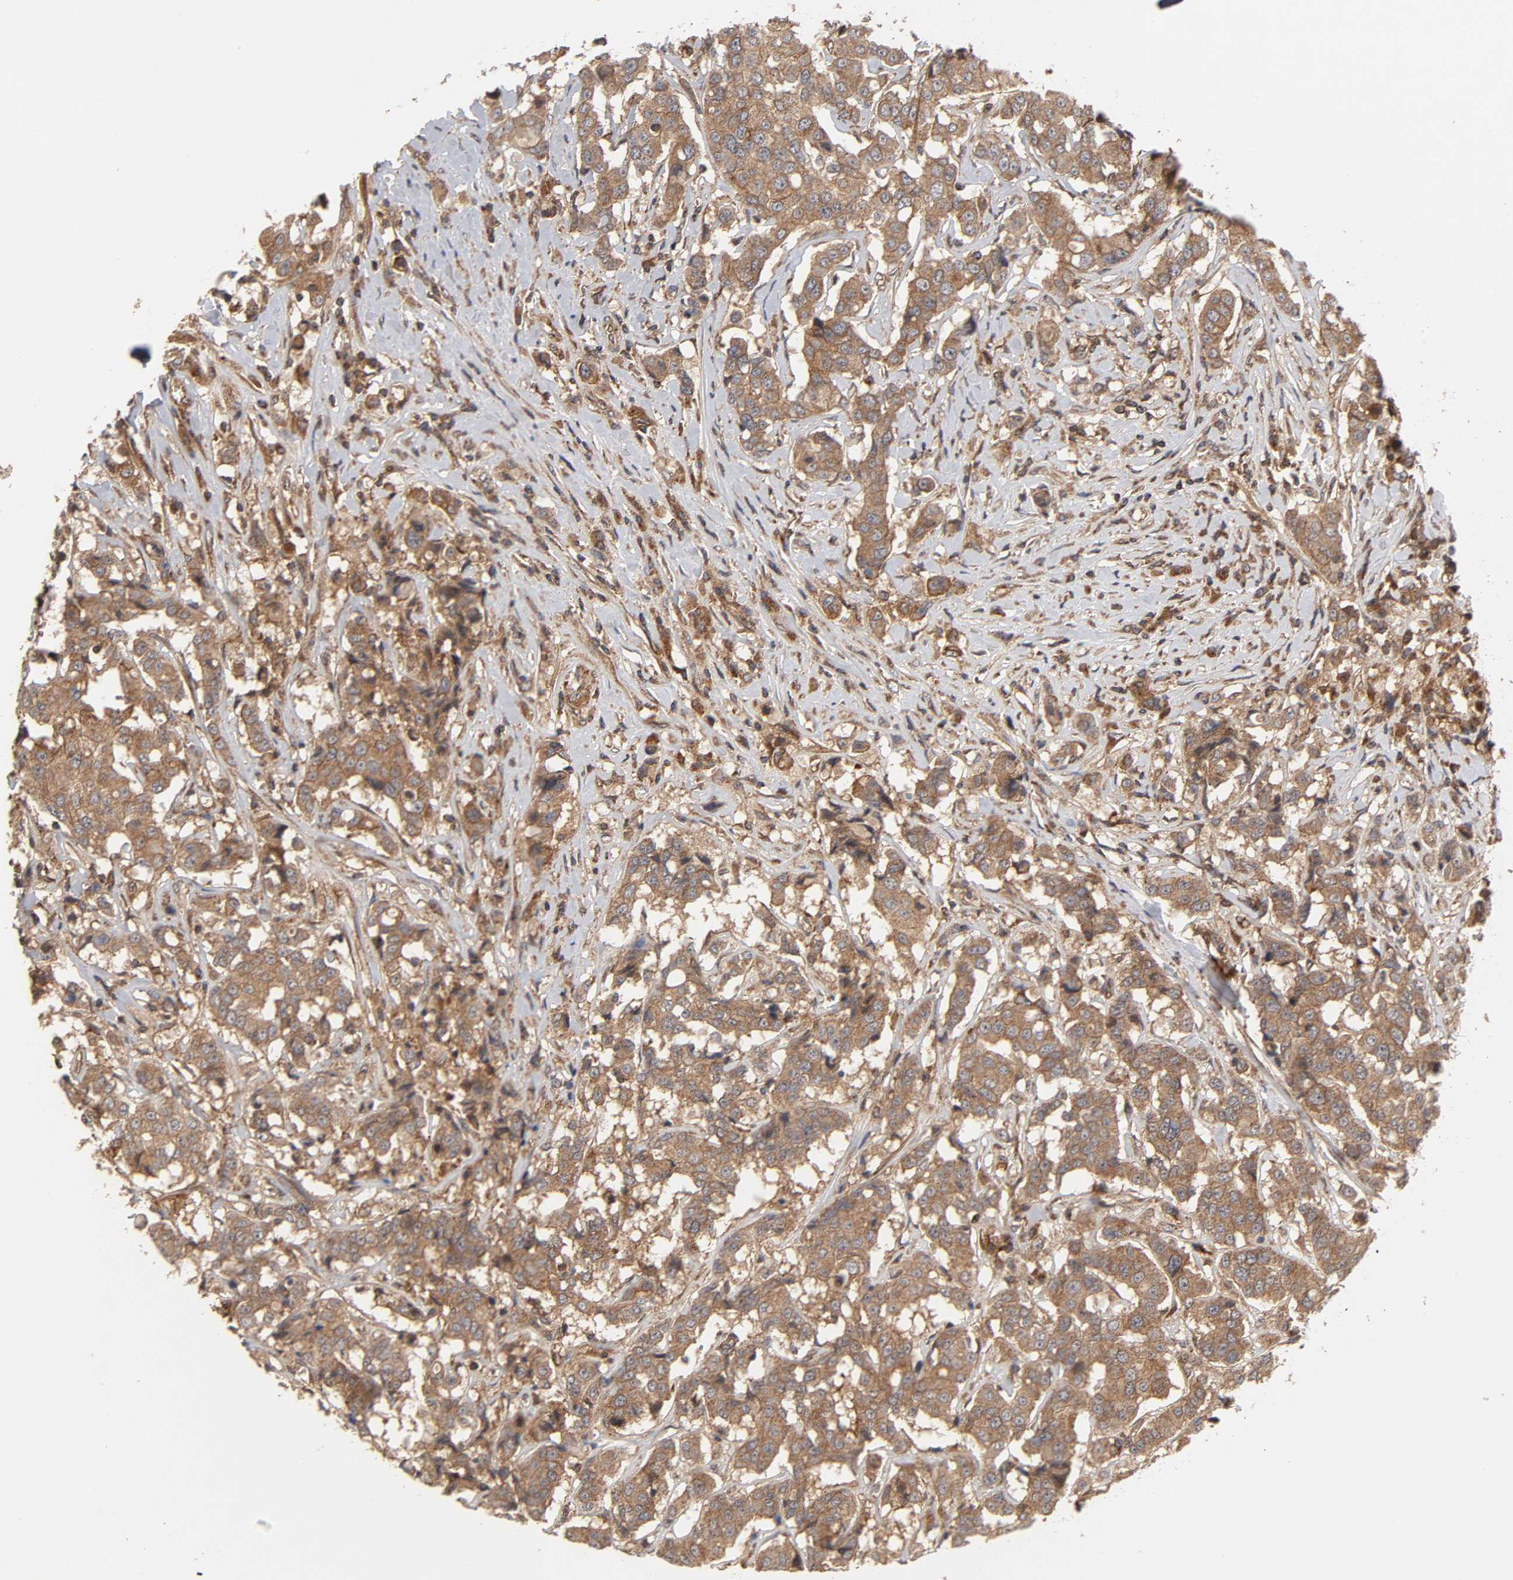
{"staining": {"intensity": "moderate", "quantity": ">75%", "location": "cytoplasmic/membranous"}, "tissue": "breast cancer", "cell_type": "Tumor cells", "image_type": "cancer", "snomed": [{"axis": "morphology", "description": "Duct carcinoma"}, {"axis": "topography", "description": "Breast"}], "caption": "High-power microscopy captured an IHC photomicrograph of breast cancer (invasive ductal carcinoma), revealing moderate cytoplasmic/membranous positivity in about >75% of tumor cells.", "gene": "IKBKB", "patient": {"sex": "female", "age": 27}}